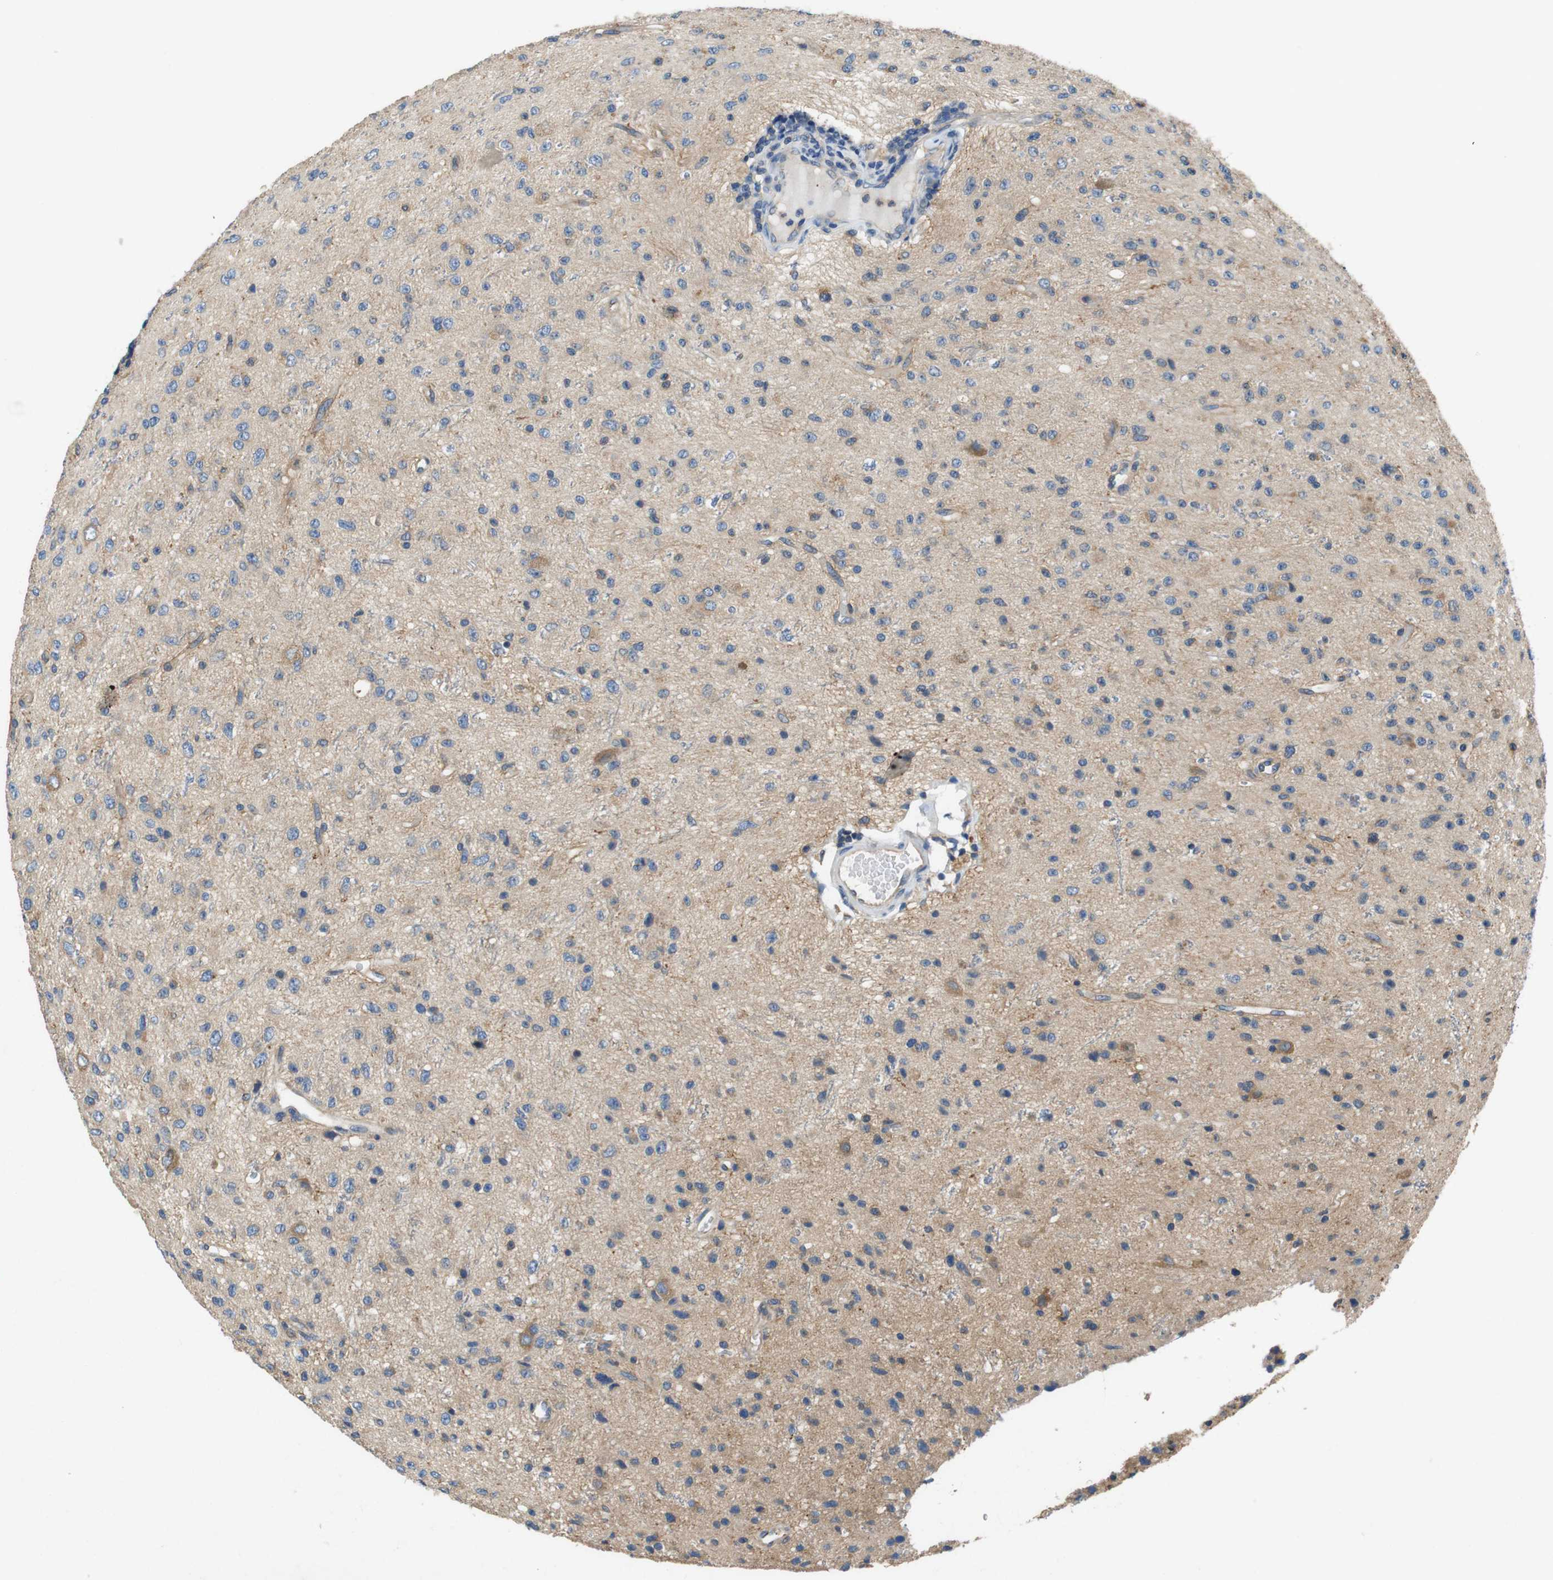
{"staining": {"intensity": "weak", "quantity": "<25%", "location": "cytoplasmic/membranous"}, "tissue": "glioma", "cell_type": "Tumor cells", "image_type": "cancer", "snomed": [{"axis": "morphology", "description": "Glioma, malignant, High grade"}, {"axis": "topography", "description": "pancreas cauda"}], "caption": "Micrograph shows no significant protein positivity in tumor cells of malignant high-grade glioma. Nuclei are stained in blue.", "gene": "DCTN1", "patient": {"sex": "male", "age": 60}}